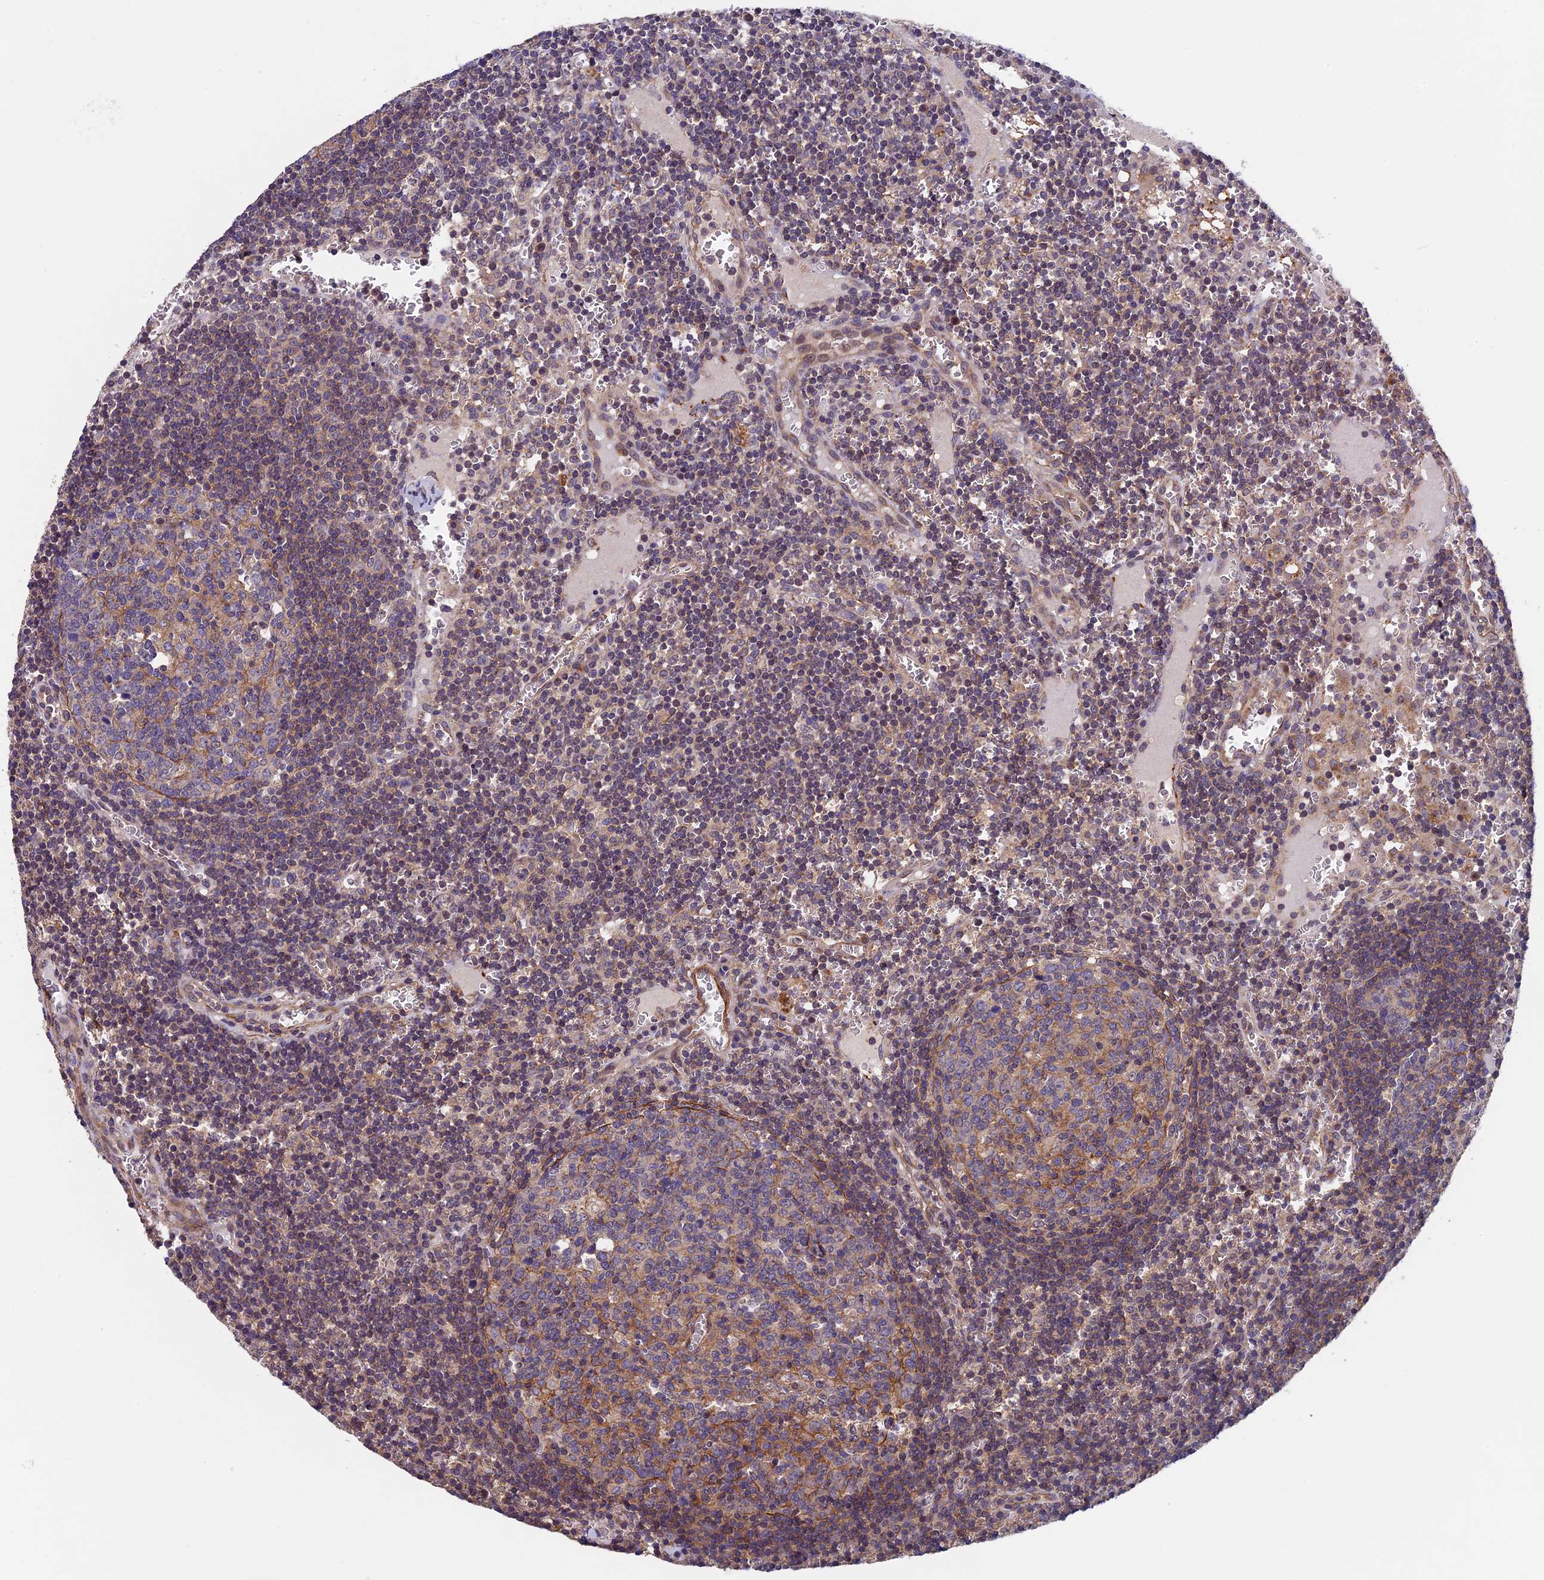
{"staining": {"intensity": "moderate", "quantity": "<25%", "location": "cytoplasmic/membranous"}, "tissue": "lymph node", "cell_type": "Germinal center cells", "image_type": "normal", "snomed": [{"axis": "morphology", "description": "Normal tissue, NOS"}, {"axis": "topography", "description": "Lymph node"}], "caption": "Lymph node stained with immunohistochemistry exhibits moderate cytoplasmic/membranous expression in approximately <25% of germinal center cells. (DAB (3,3'-diaminobenzidine) IHC with brightfield microscopy, high magnification).", "gene": "SLC9A5", "patient": {"sex": "female", "age": 73}}